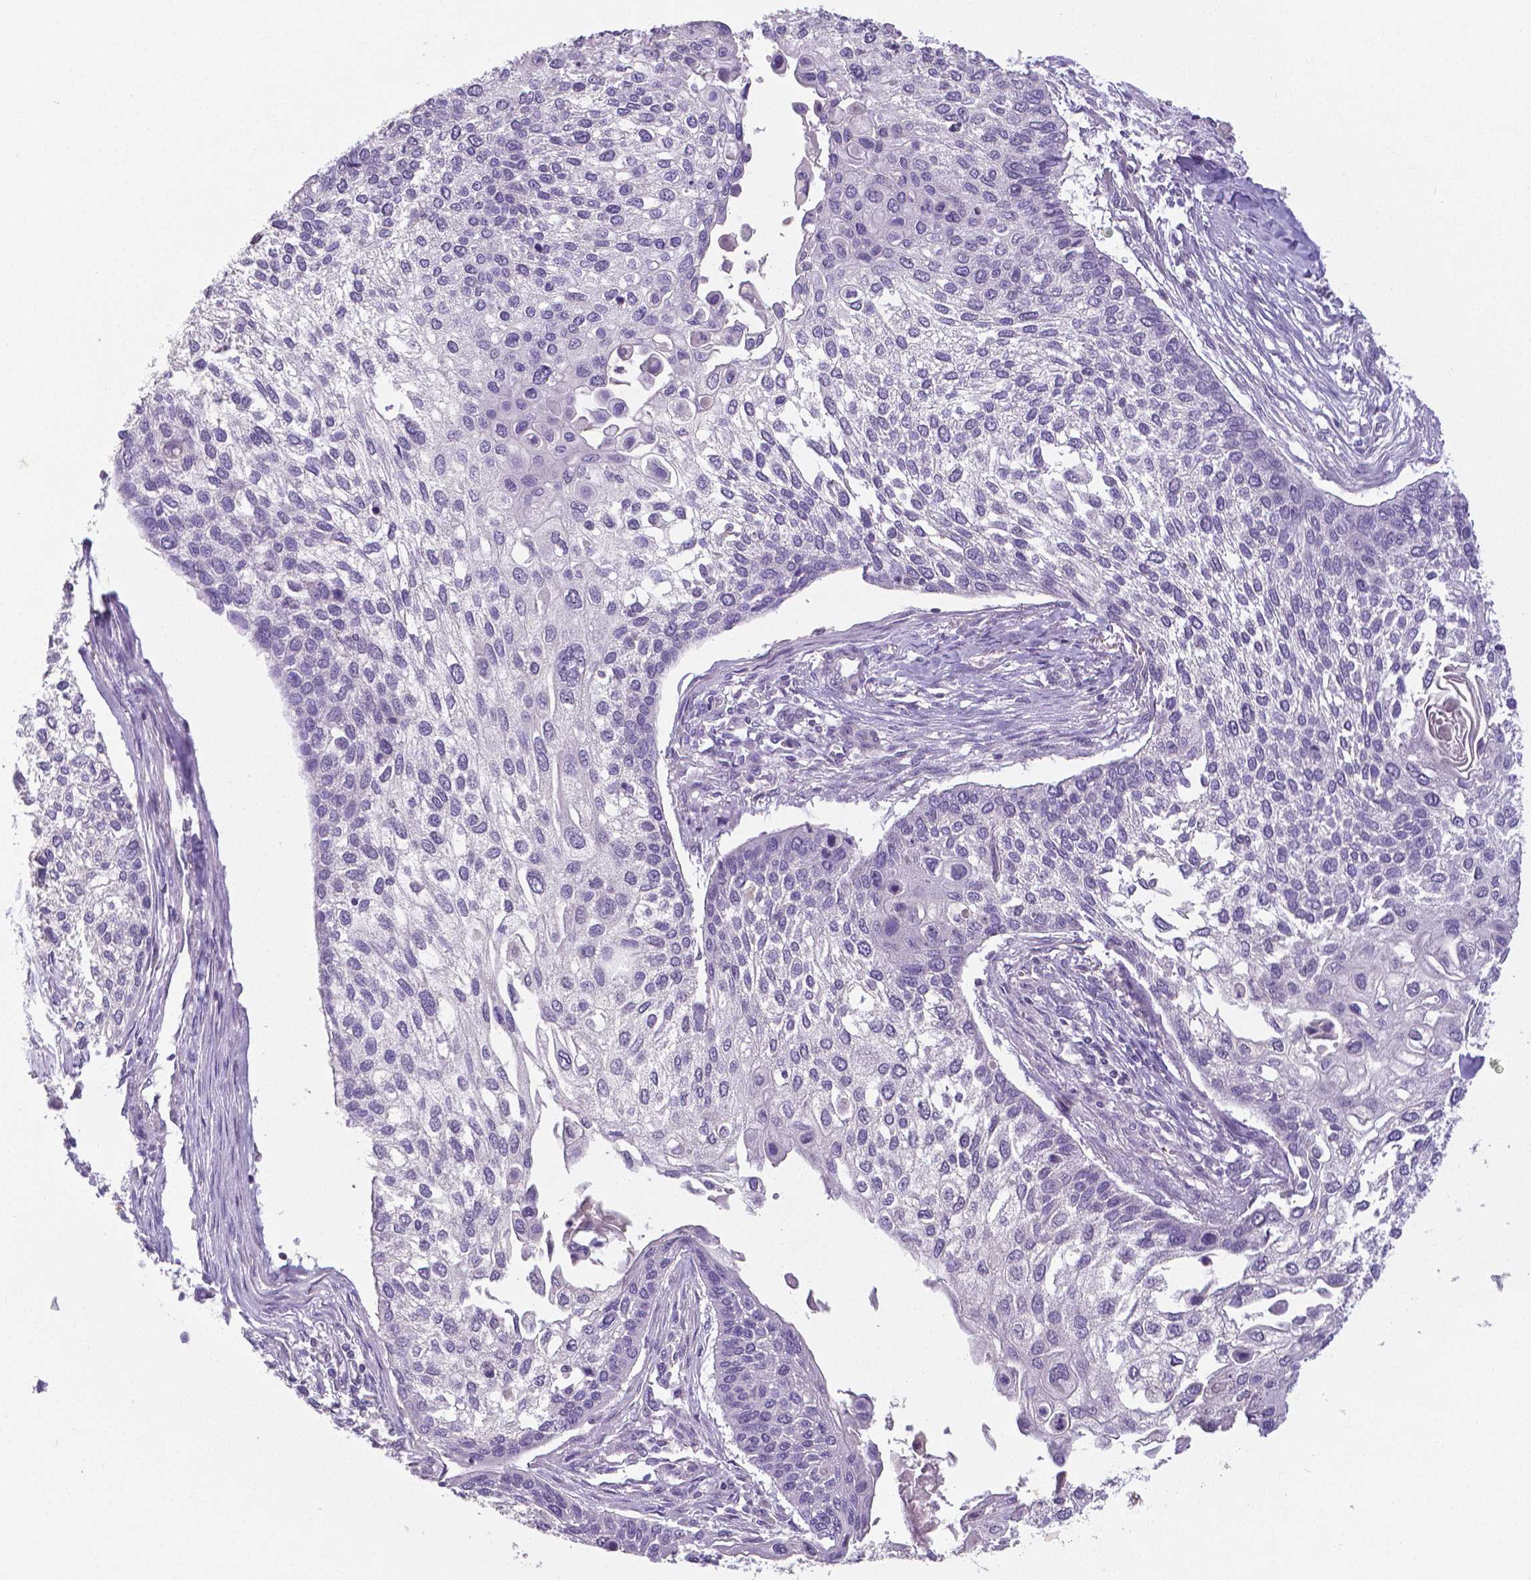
{"staining": {"intensity": "negative", "quantity": "none", "location": "none"}, "tissue": "lung cancer", "cell_type": "Tumor cells", "image_type": "cancer", "snomed": [{"axis": "morphology", "description": "Squamous cell carcinoma, NOS"}, {"axis": "morphology", "description": "Squamous cell carcinoma, metastatic, NOS"}, {"axis": "topography", "description": "Lung"}], "caption": "Image shows no significant protein staining in tumor cells of lung cancer.", "gene": "CRMP1", "patient": {"sex": "male", "age": 63}}